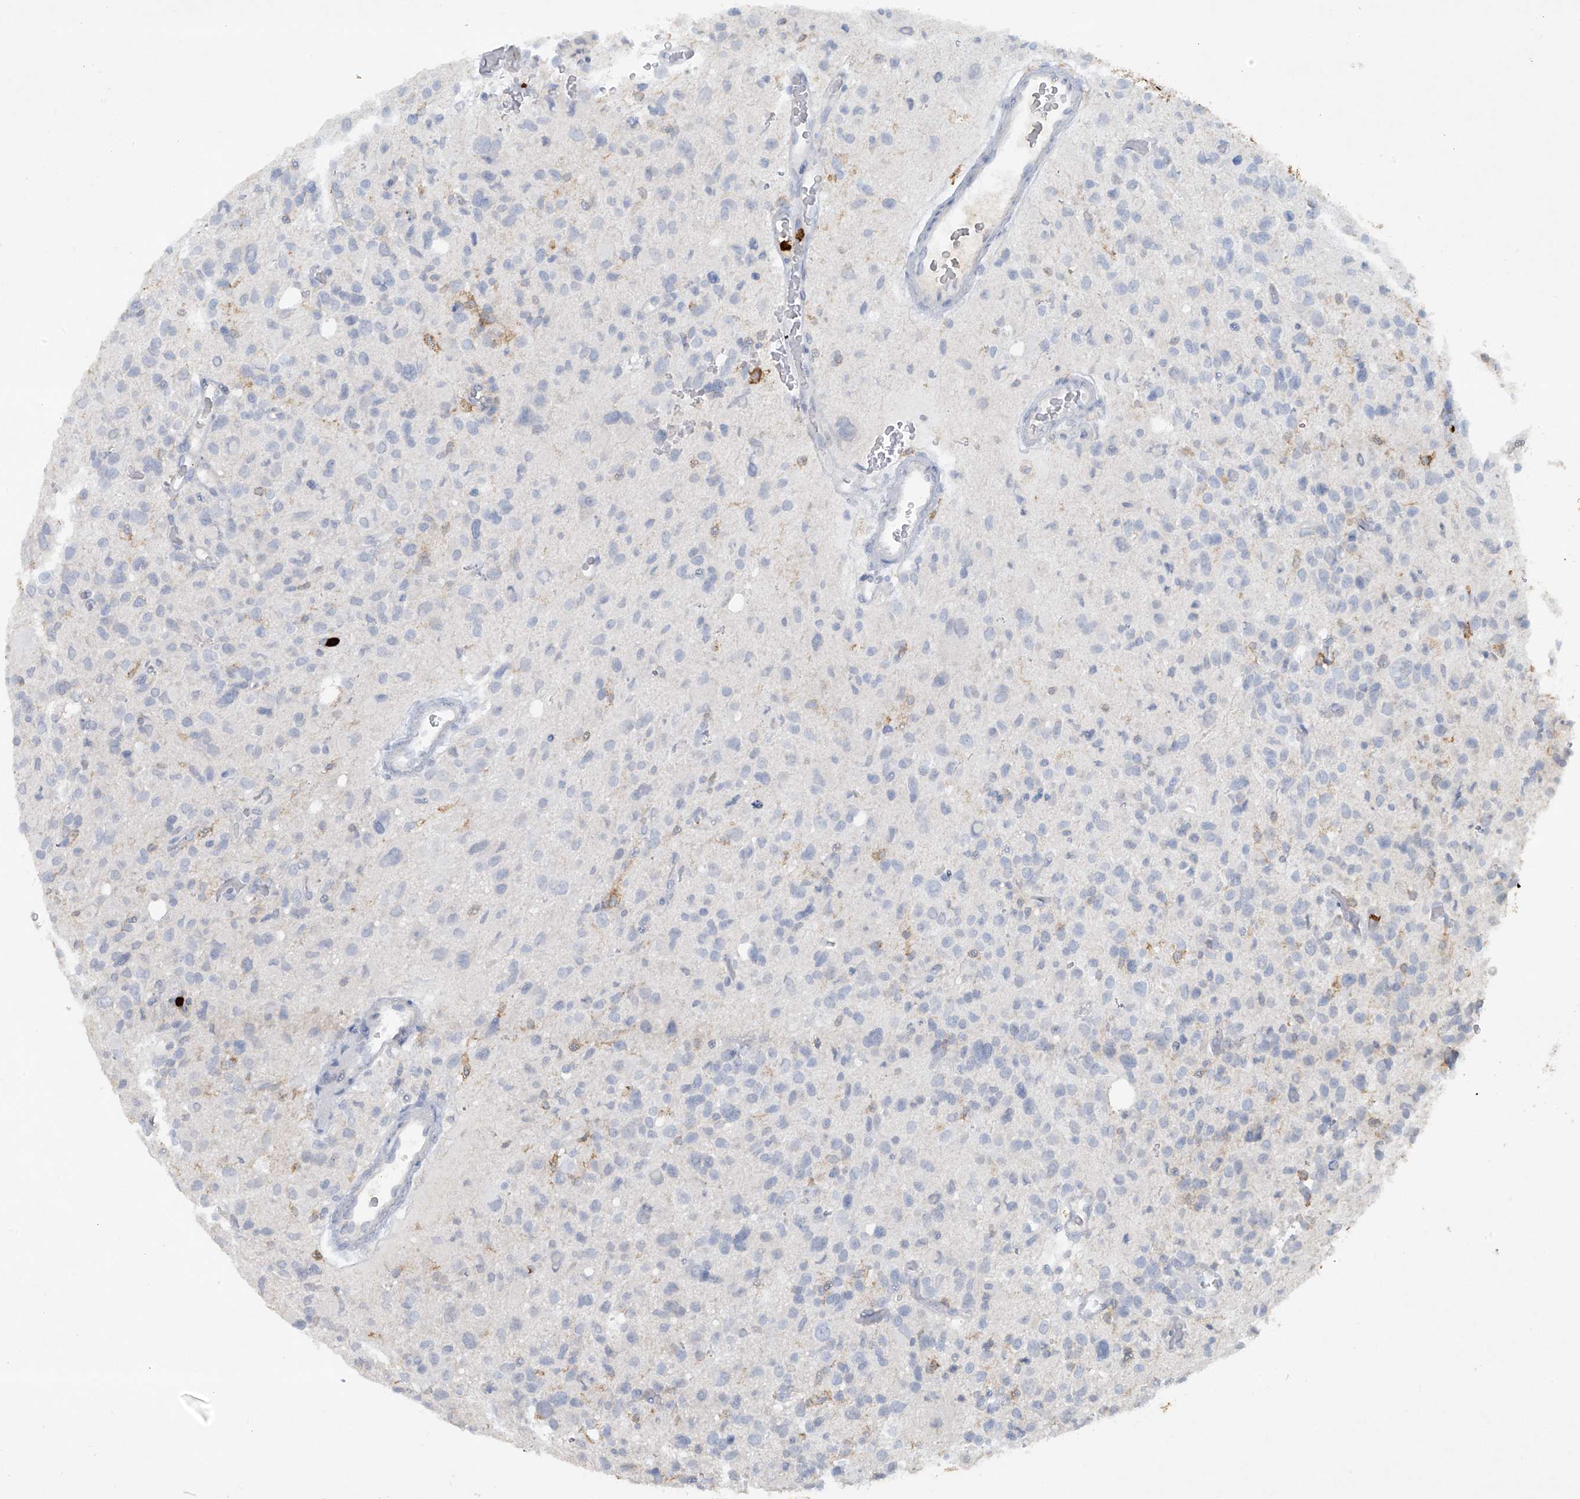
{"staining": {"intensity": "negative", "quantity": "none", "location": "none"}, "tissue": "glioma", "cell_type": "Tumor cells", "image_type": "cancer", "snomed": [{"axis": "morphology", "description": "Glioma, malignant, High grade"}, {"axis": "topography", "description": "Brain"}], "caption": "A high-resolution image shows IHC staining of glioma, which demonstrates no significant staining in tumor cells.", "gene": "FCGR3A", "patient": {"sex": "male", "age": 48}}